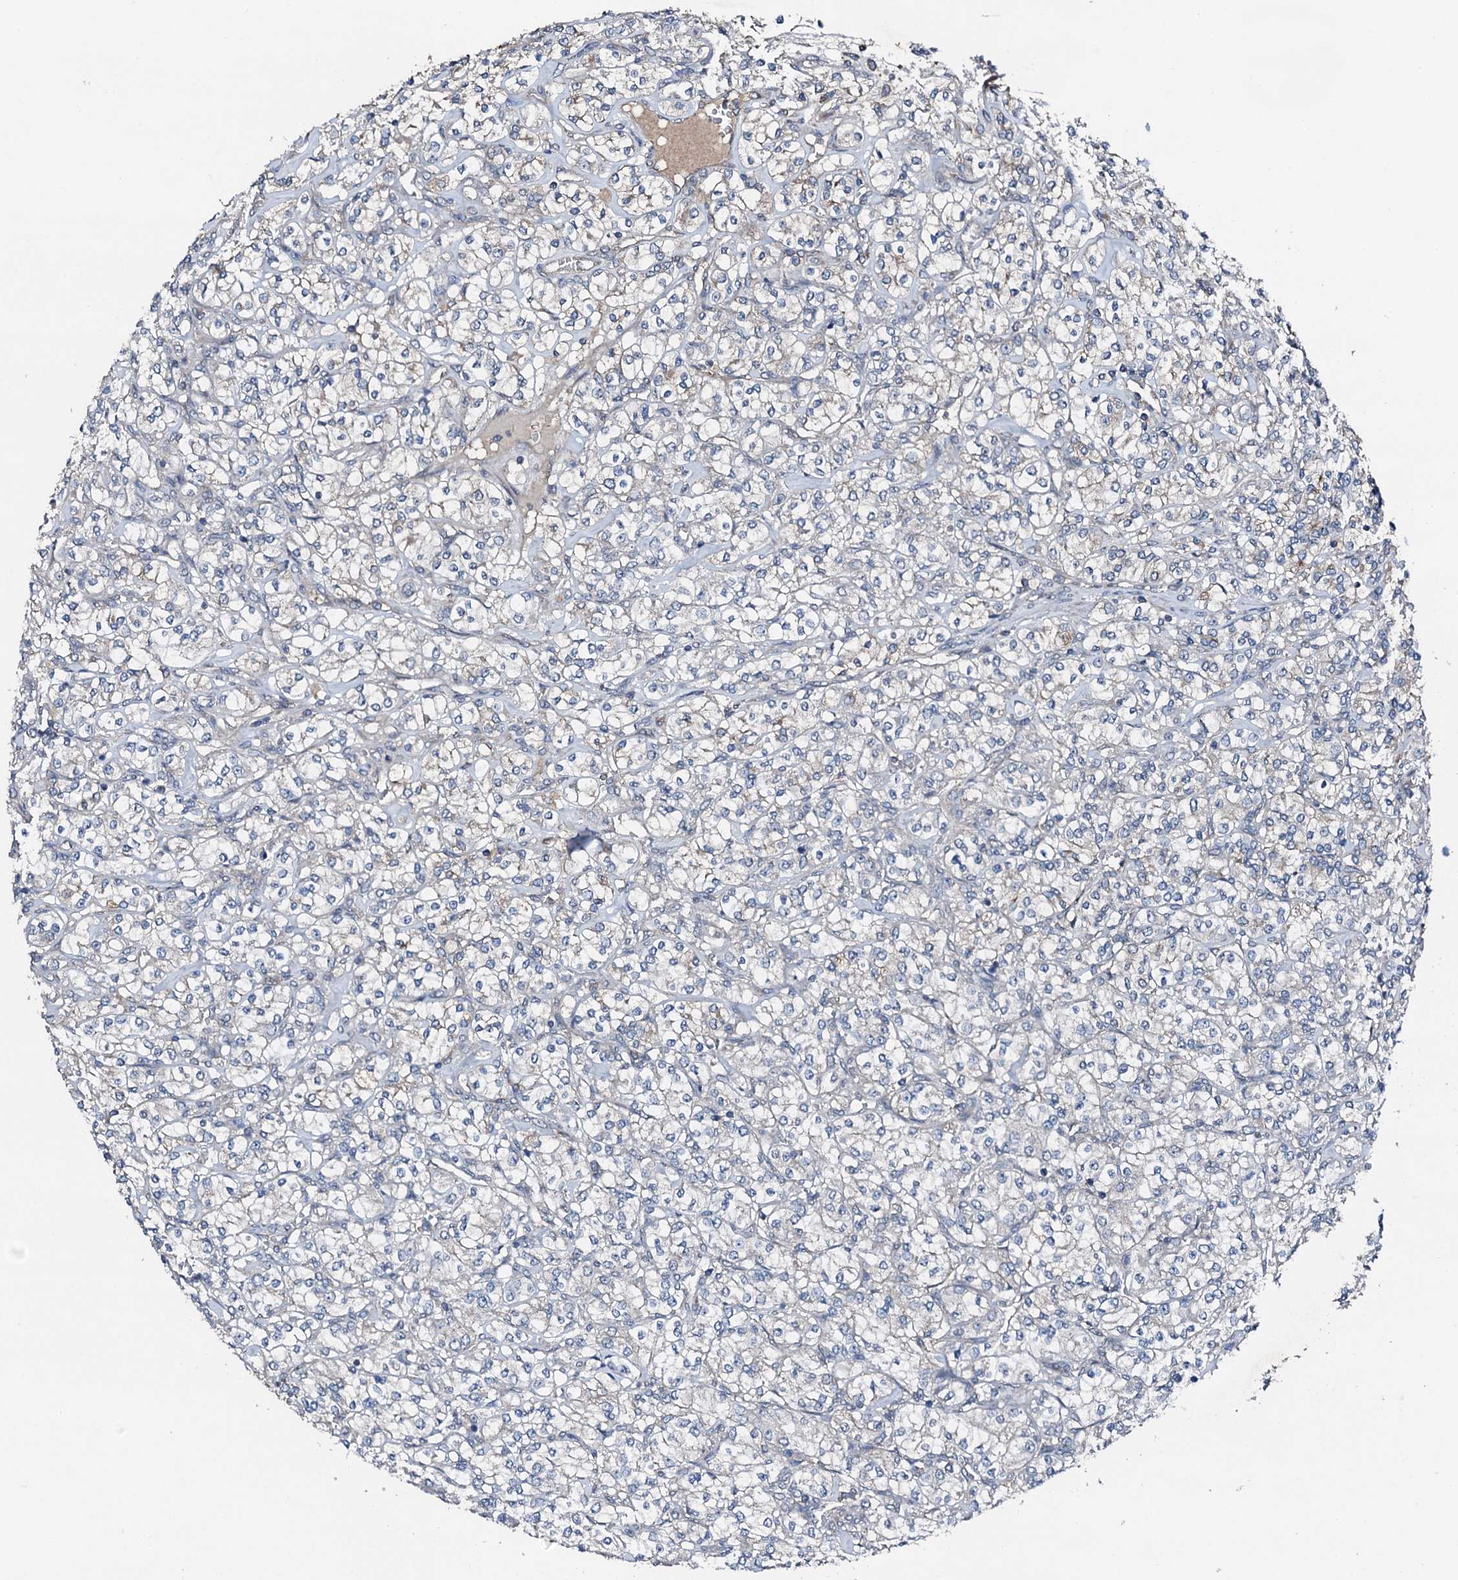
{"staining": {"intensity": "negative", "quantity": "none", "location": "none"}, "tissue": "renal cancer", "cell_type": "Tumor cells", "image_type": "cancer", "snomed": [{"axis": "morphology", "description": "Adenocarcinoma, NOS"}, {"axis": "topography", "description": "Kidney"}], "caption": "Human renal cancer stained for a protein using immunohistochemistry (IHC) reveals no positivity in tumor cells.", "gene": "FLYWCH1", "patient": {"sex": "male", "age": 77}}